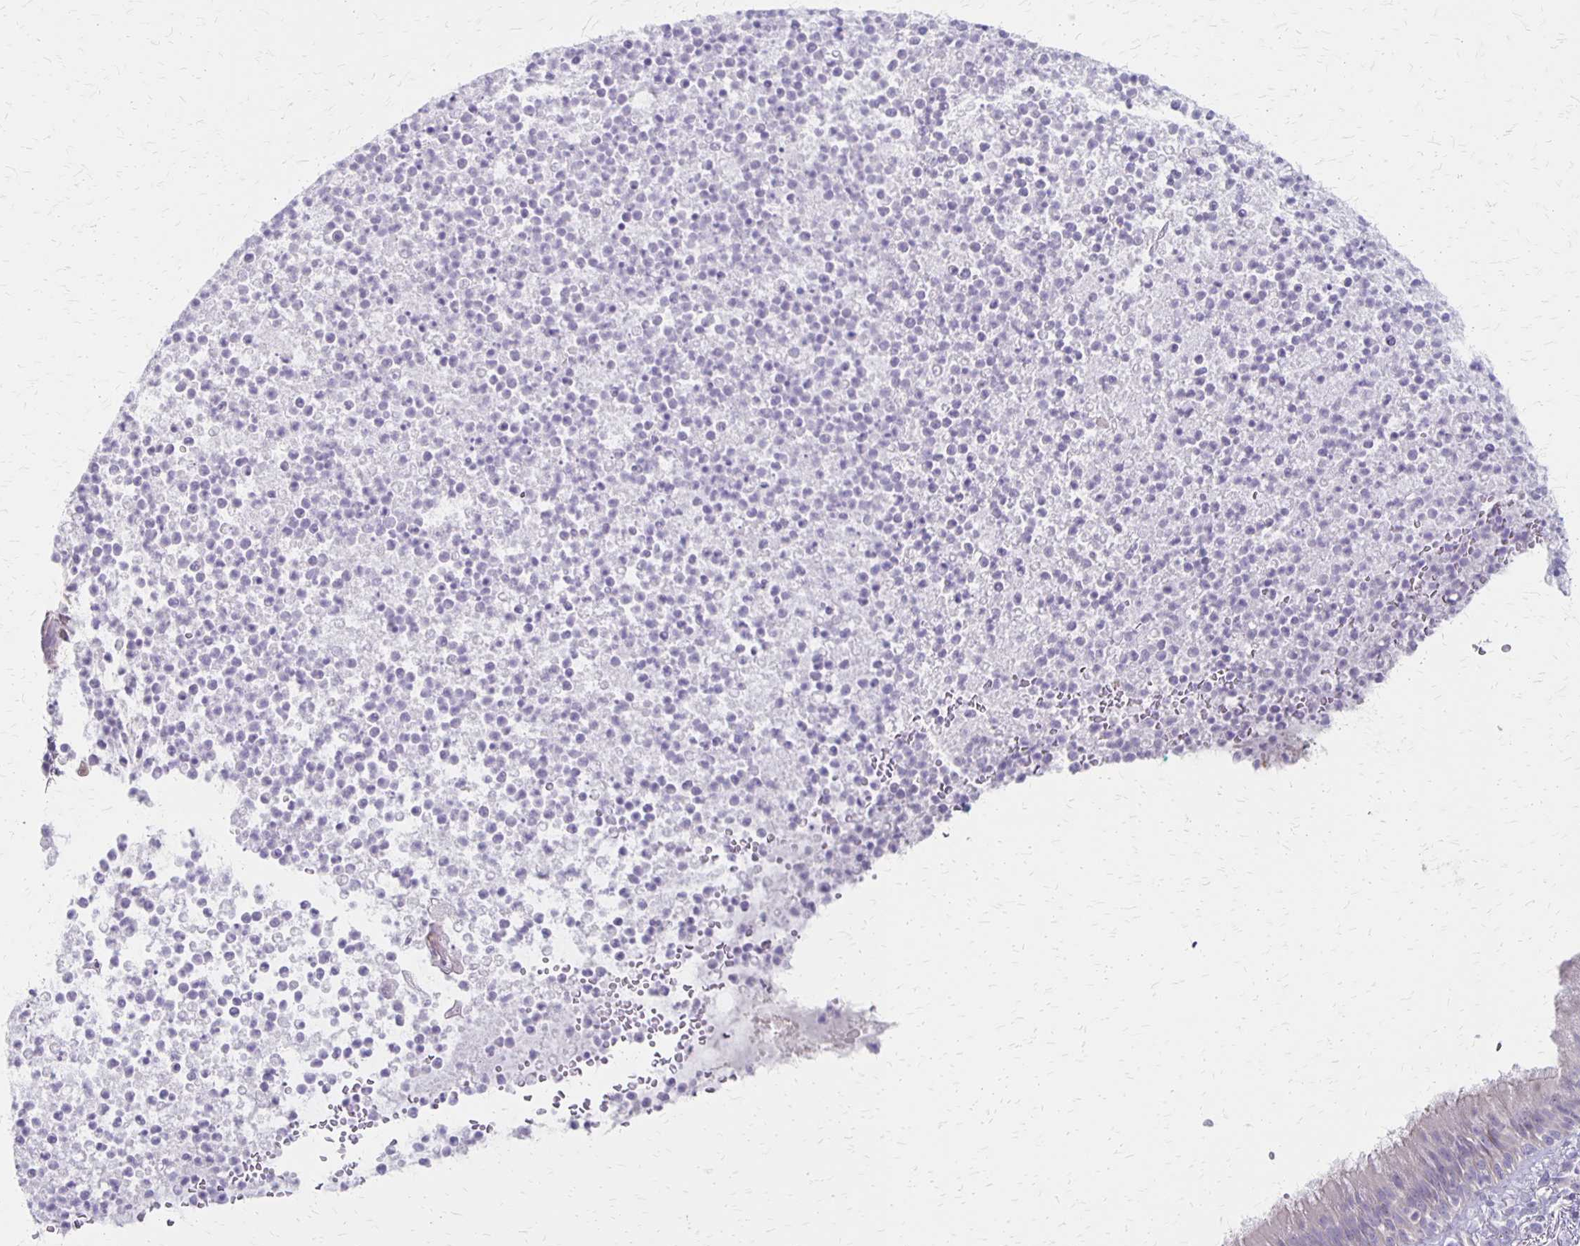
{"staining": {"intensity": "weak", "quantity": "<25%", "location": "cytoplasmic/membranous"}, "tissue": "bronchus", "cell_type": "Respiratory epithelial cells", "image_type": "normal", "snomed": [{"axis": "morphology", "description": "Normal tissue, NOS"}, {"axis": "topography", "description": "Cartilage tissue"}, {"axis": "topography", "description": "Bronchus"}], "caption": "Immunohistochemistry of unremarkable human bronchus displays no positivity in respiratory epithelial cells. (DAB immunohistochemistry, high magnification).", "gene": "HOMER1", "patient": {"sex": "male", "age": 56}}